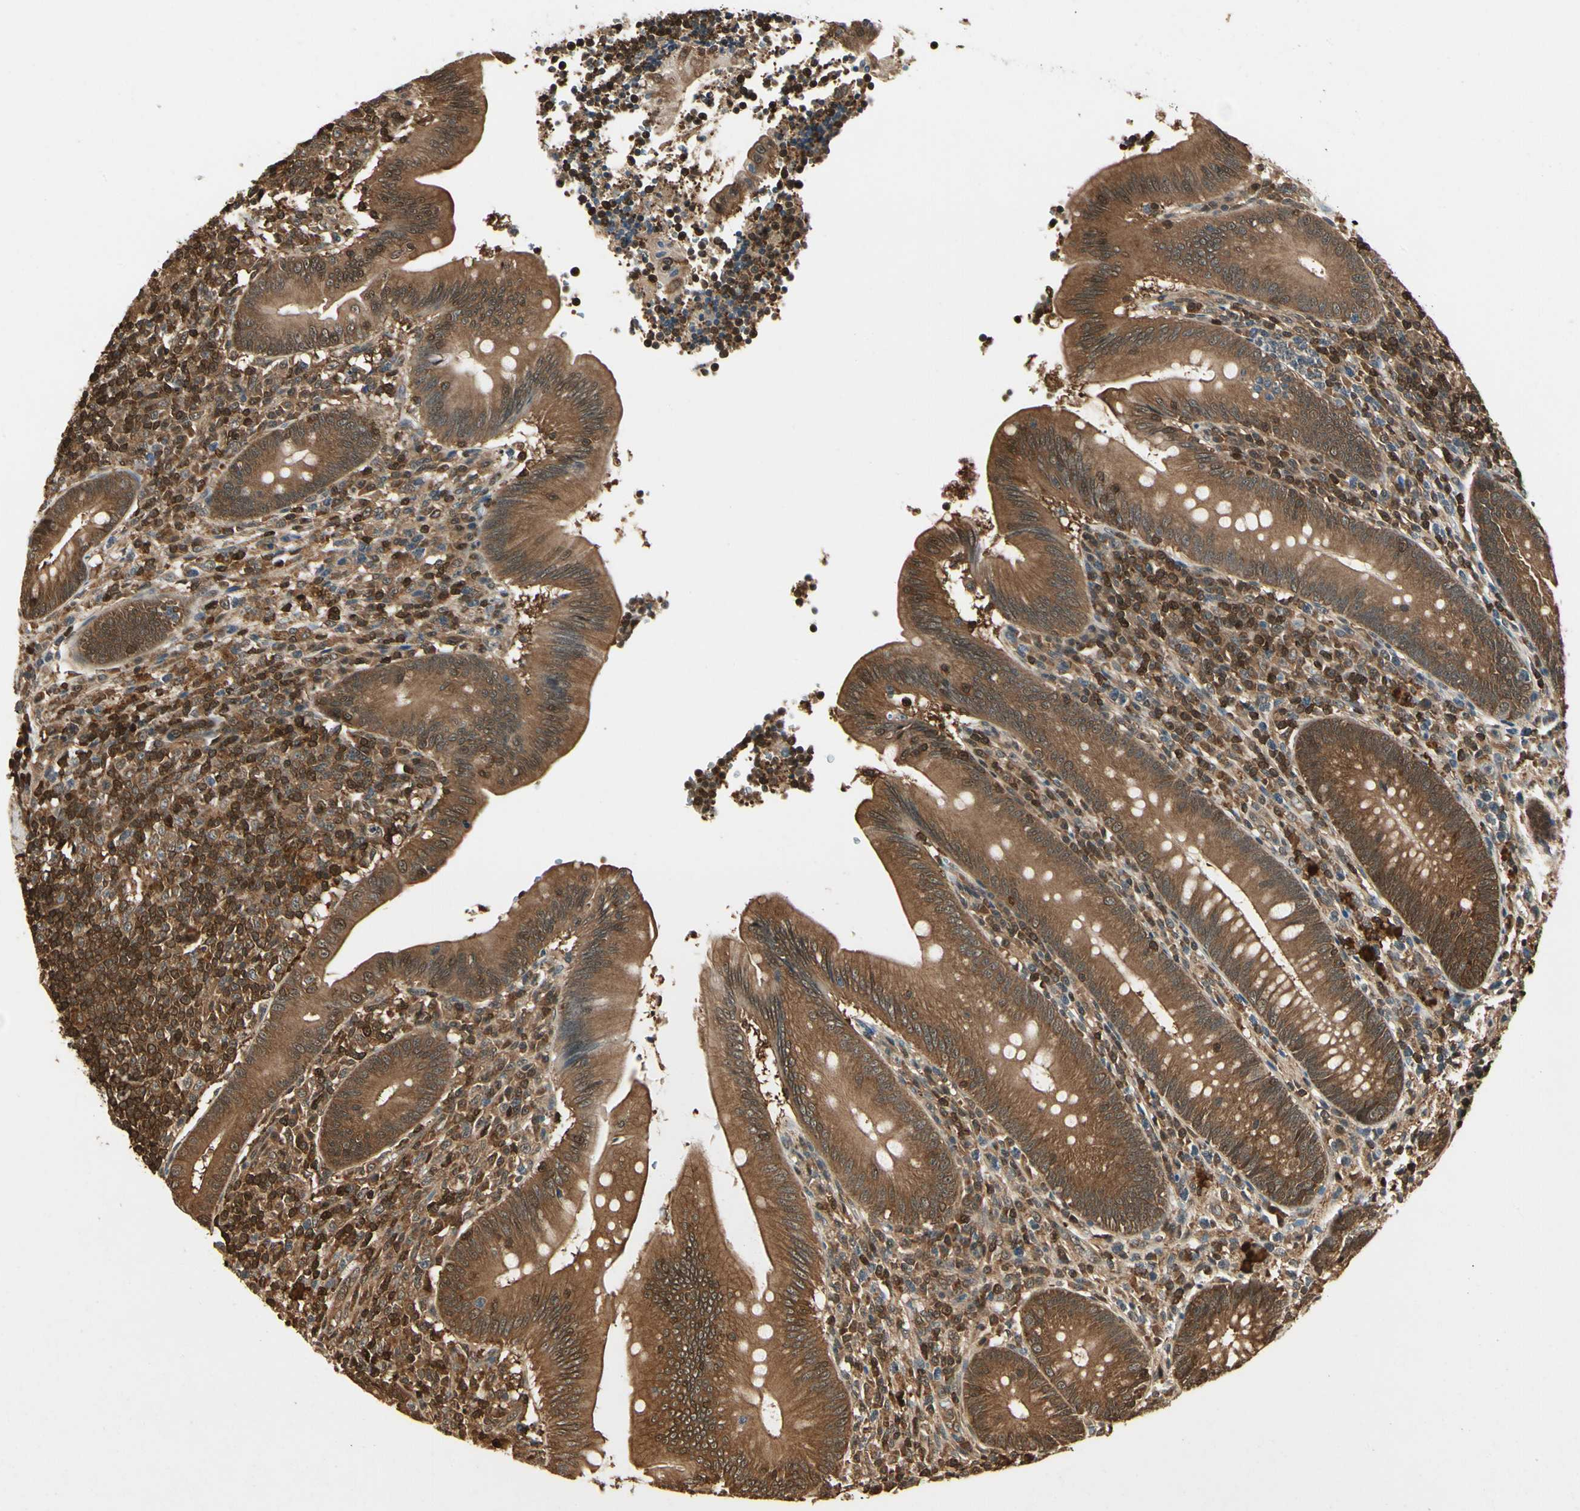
{"staining": {"intensity": "moderate", "quantity": ">75%", "location": "cytoplasmic/membranous"}, "tissue": "appendix", "cell_type": "Glandular cells", "image_type": "normal", "snomed": [{"axis": "morphology", "description": "Normal tissue, NOS"}, {"axis": "morphology", "description": "Inflammation, NOS"}, {"axis": "topography", "description": "Appendix"}], "caption": "This micrograph reveals immunohistochemistry staining of benign appendix, with medium moderate cytoplasmic/membranous staining in about >75% of glandular cells.", "gene": "YWHAB", "patient": {"sex": "male", "age": 46}}